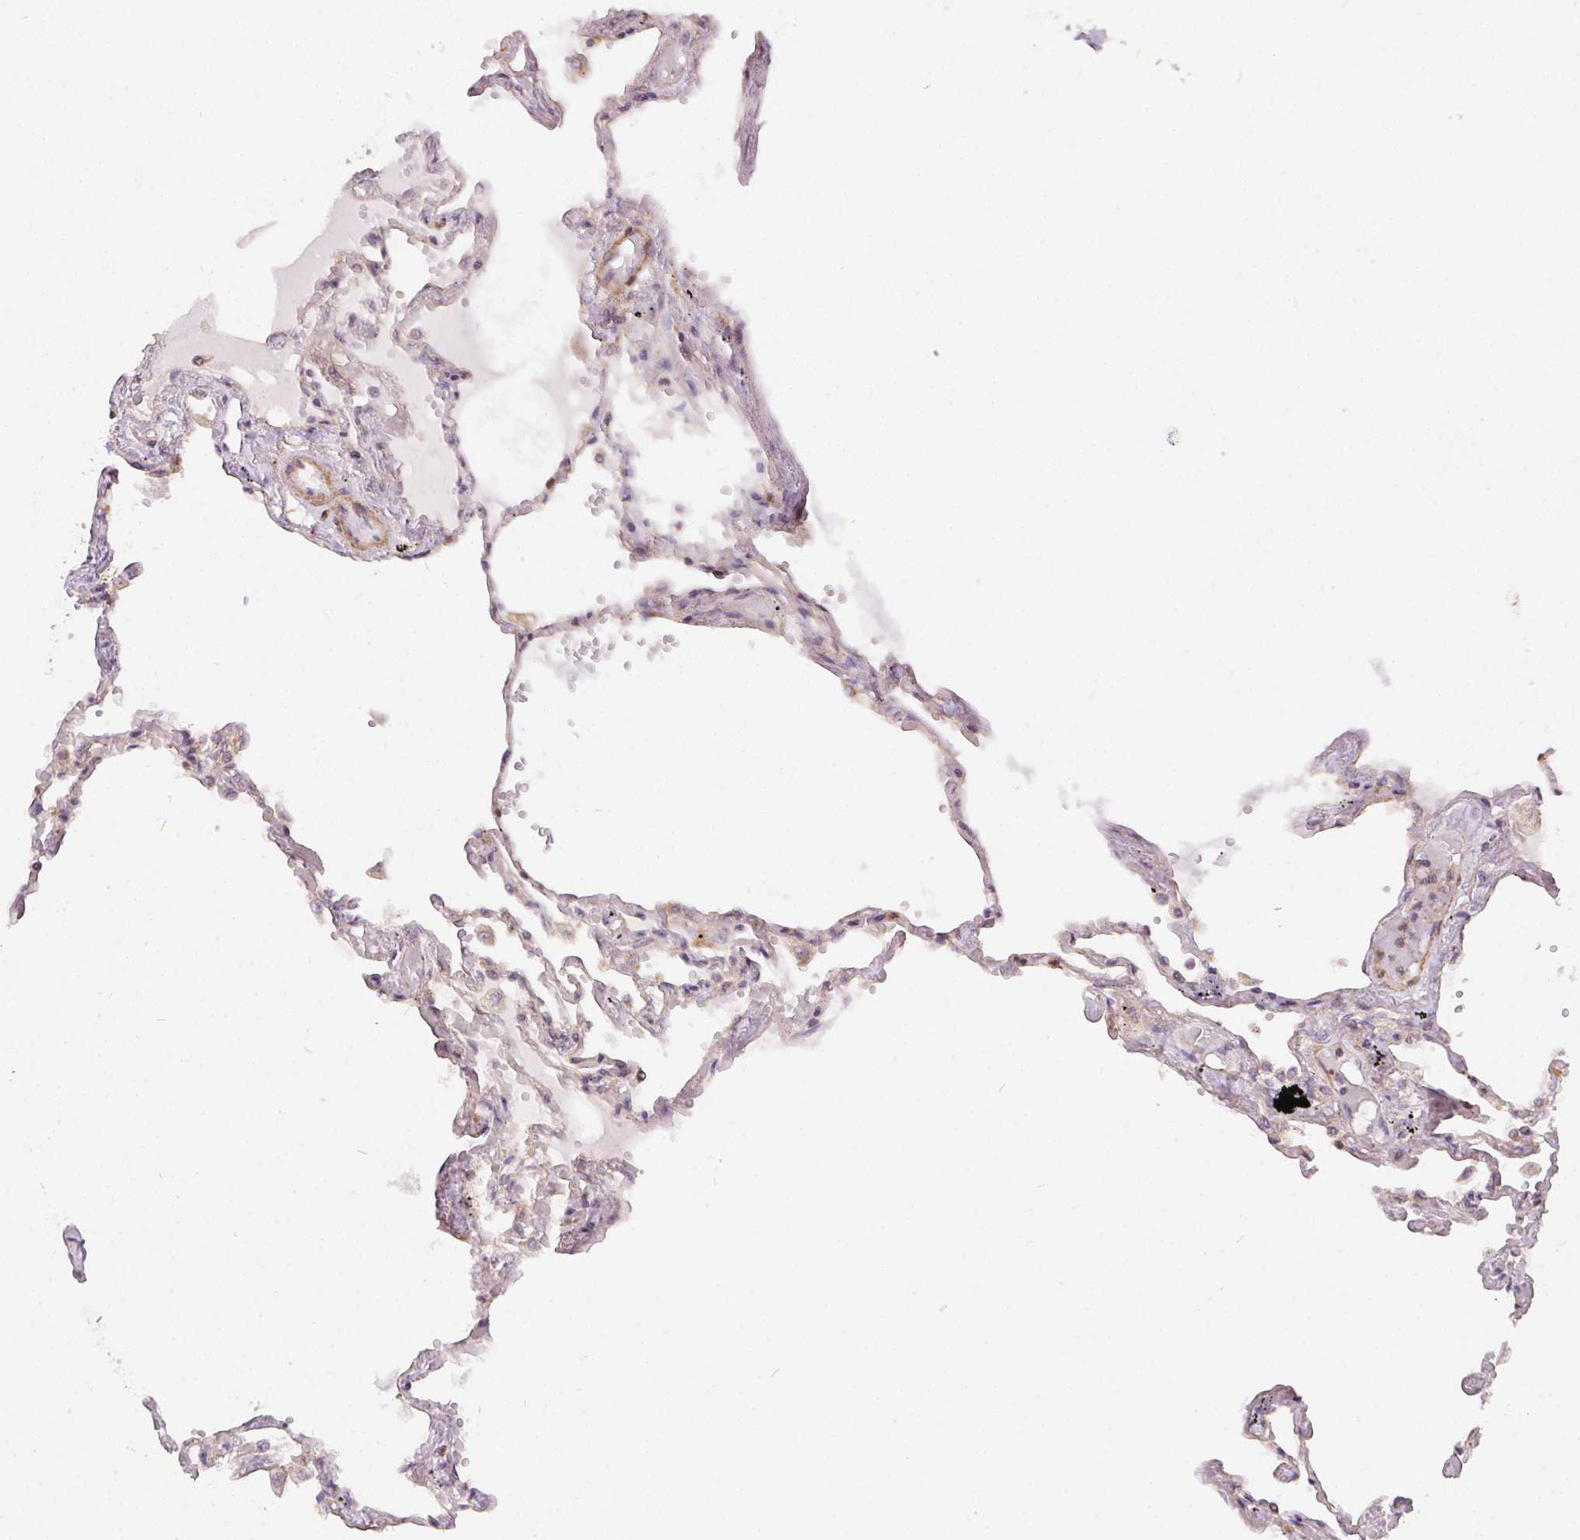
{"staining": {"intensity": "moderate", "quantity": "<25%", "location": "cytoplasmic/membranous"}, "tissue": "lung", "cell_type": "Alveolar cells", "image_type": "normal", "snomed": [{"axis": "morphology", "description": "Normal tissue, NOS"}, {"axis": "morphology", "description": "Adenocarcinoma, NOS"}, {"axis": "topography", "description": "Cartilage tissue"}, {"axis": "topography", "description": "Lung"}], "caption": "Immunohistochemistry (IHC) image of benign lung: human lung stained using immunohistochemistry demonstrates low levels of moderate protein expression localized specifically in the cytoplasmic/membranous of alveolar cells, appearing as a cytoplasmic/membranous brown color.", "gene": "REV3L", "patient": {"sex": "female", "age": 67}}